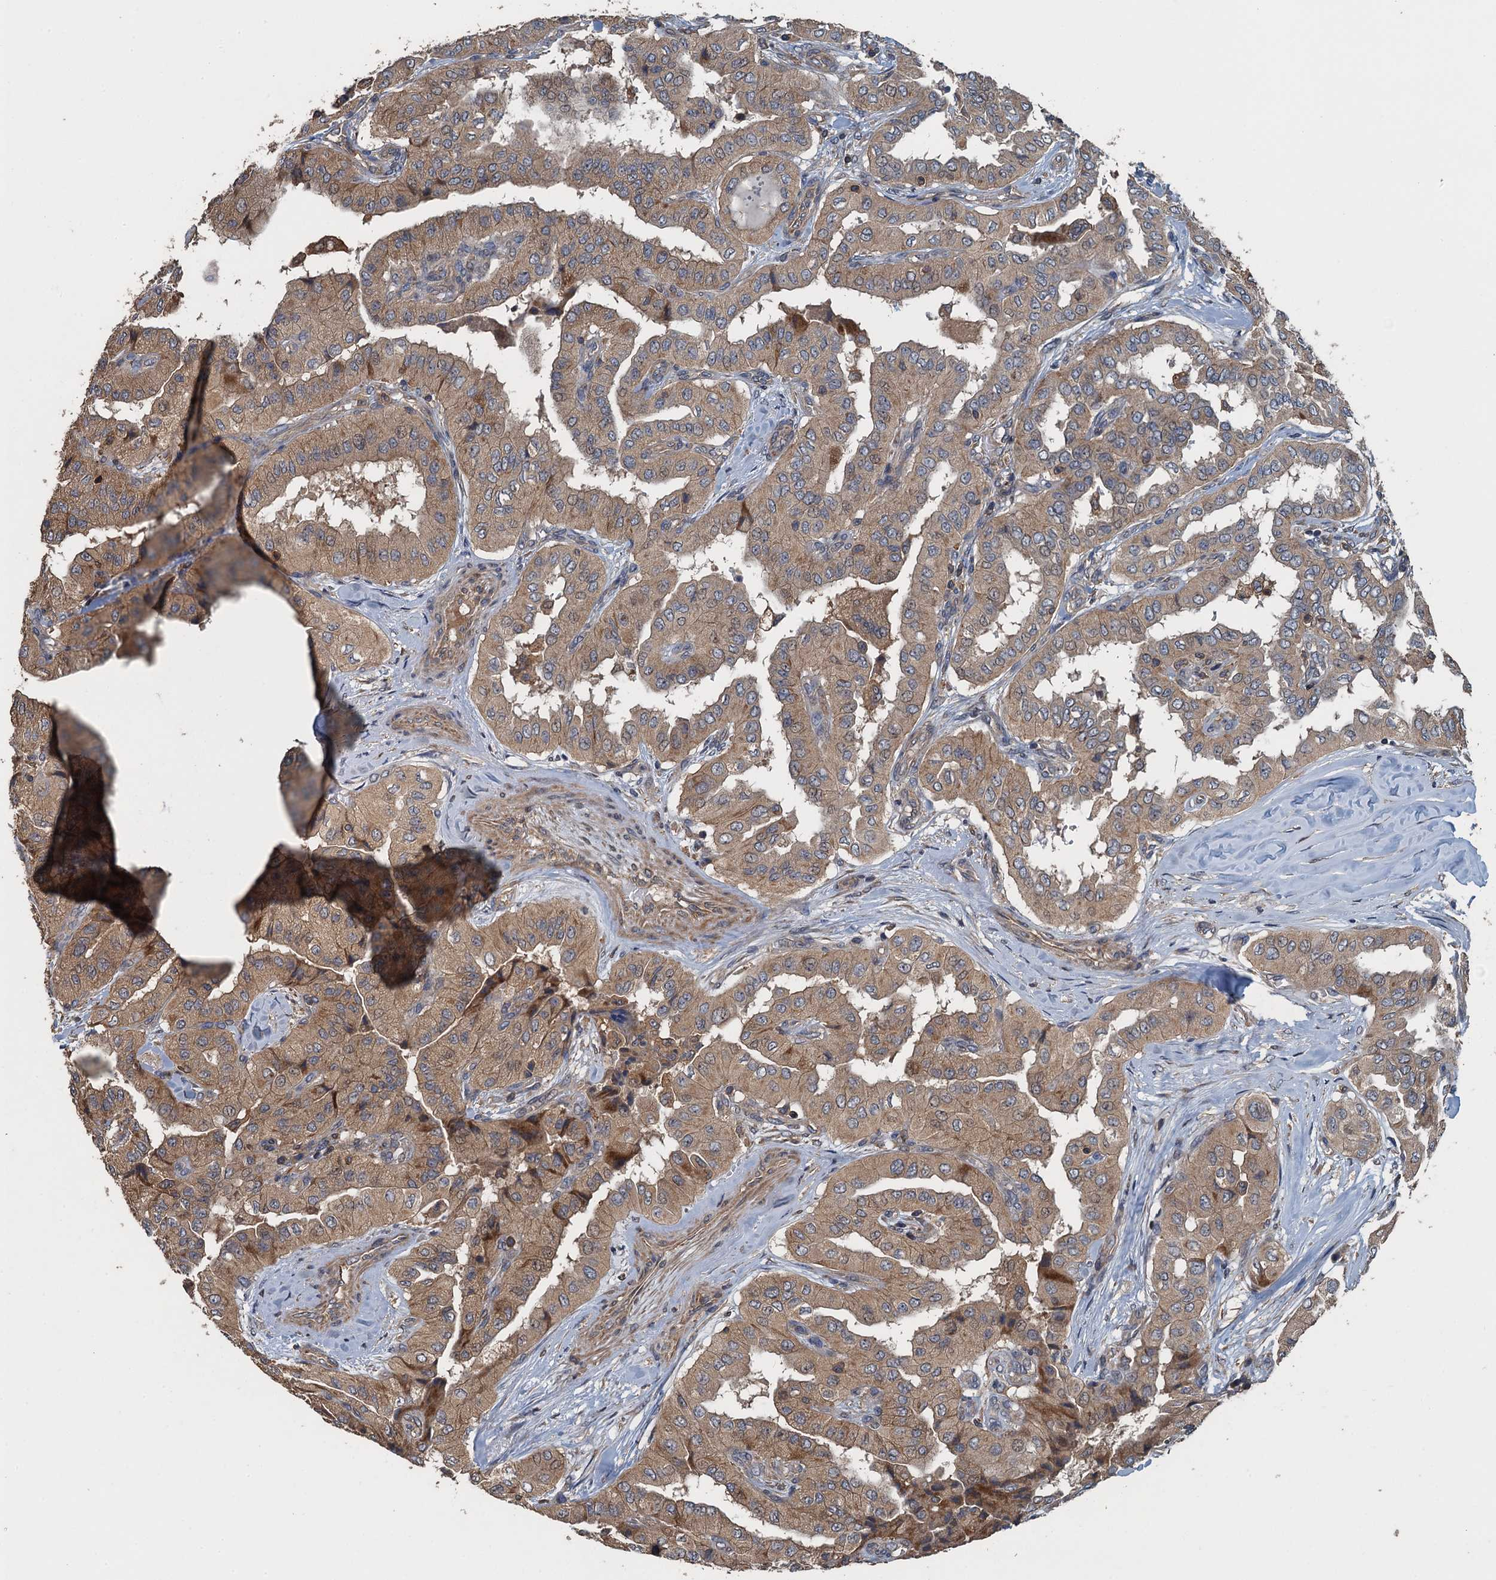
{"staining": {"intensity": "moderate", "quantity": ">75%", "location": "cytoplasmic/membranous"}, "tissue": "thyroid cancer", "cell_type": "Tumor cells", "image_type": "cancer", "snomed": [{"axis": "morphology", "description": "Papillary adenocarcinoma, NOS"}, {"axis": "topography", "description": "Thyroid gland"}], "caption": "There is medium levels of moderate cytoplasmic/membranous positivity in tumor cells of thyroid cancer, as demonstrated by immunohistochemical staining (brown color).", "gene": "BORCS5", "patient": {"sex": "female", "age": 59}}